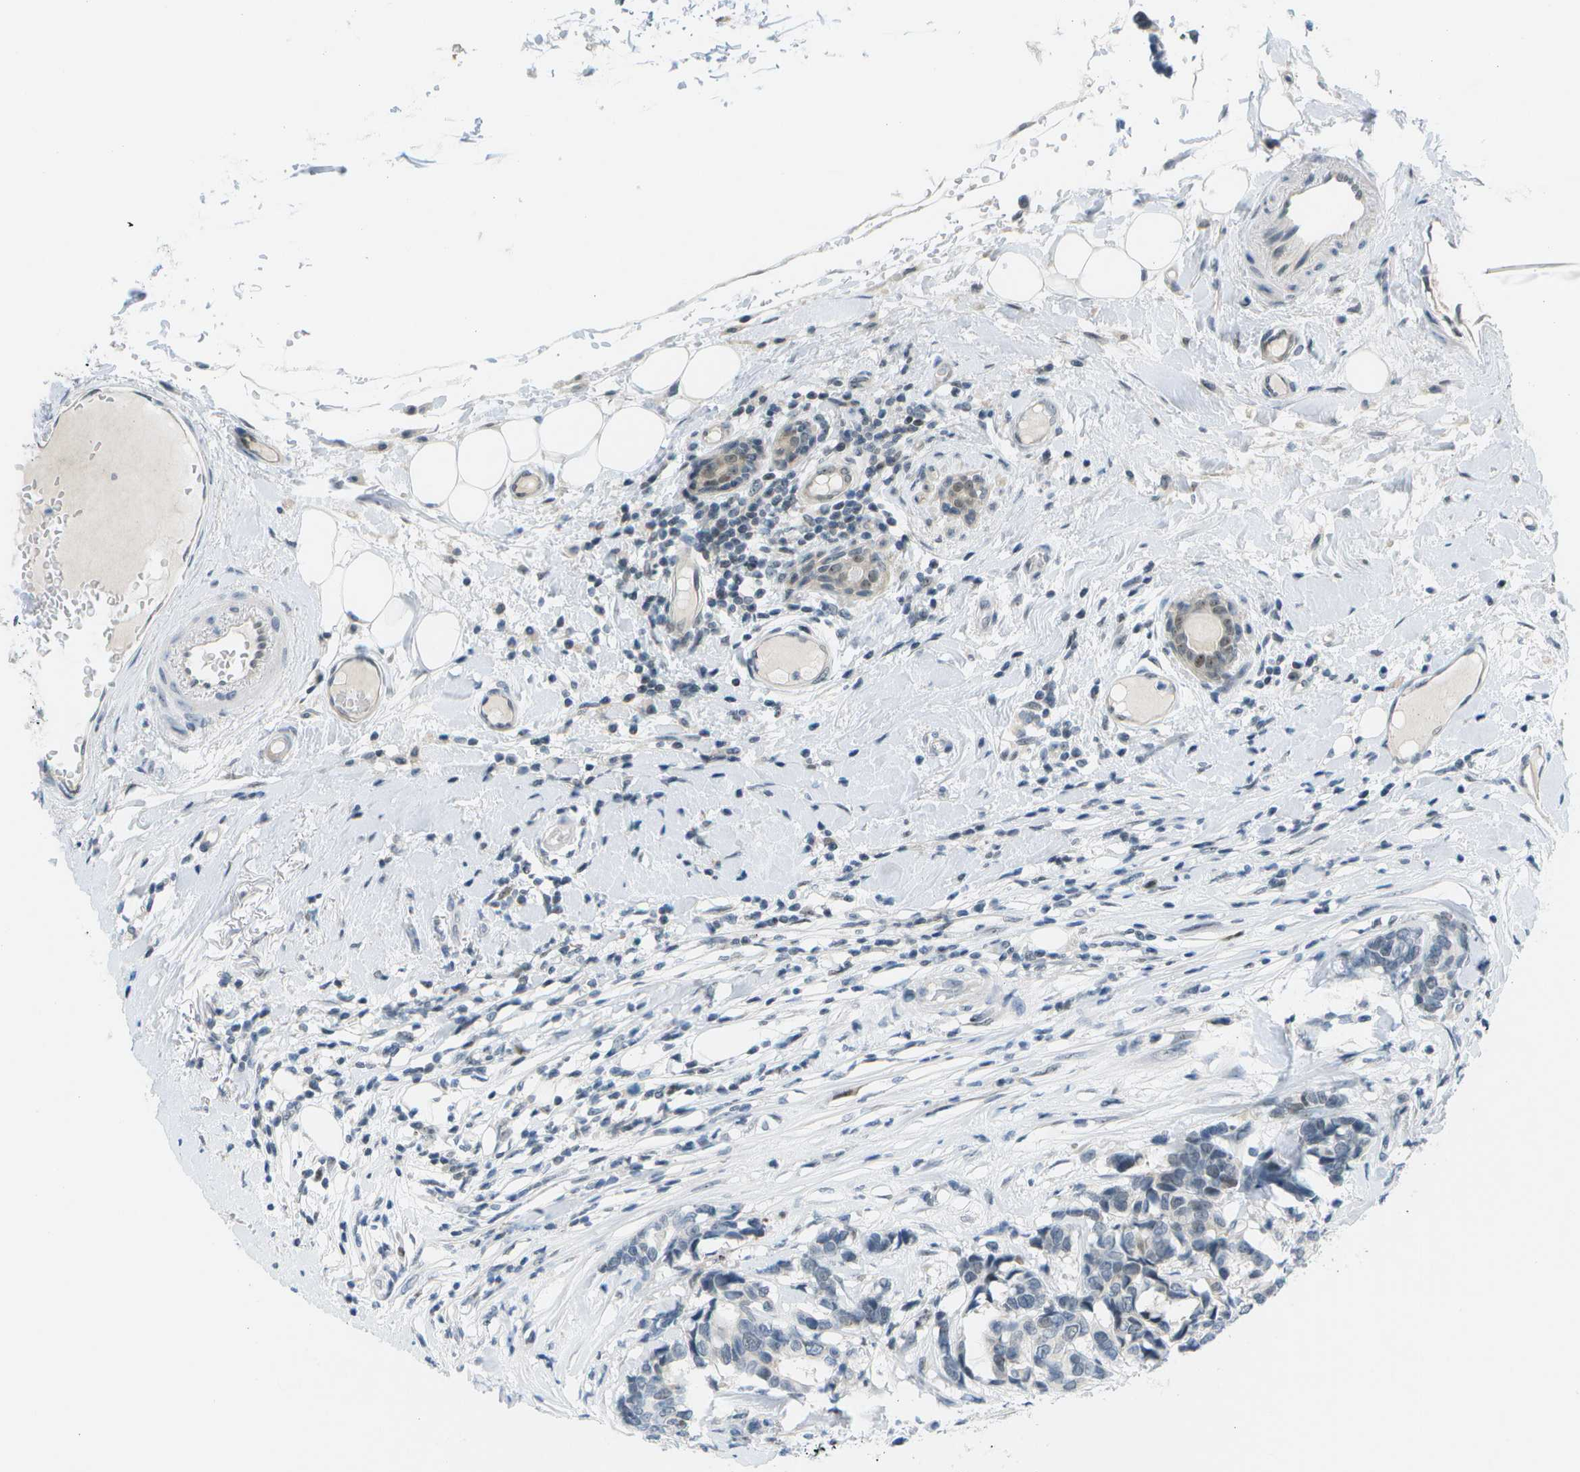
{"staining": {"intensity": "weak", "quantity": "<25%", "location": "nuclear"}, "tissue": "breast cancer", "cell_type": "Tumor cells", "image_type": "cancer", "snomed": [{"axis": "morphology", "description": "Duct carcinoma"}, {"axis": "topography", "description": "Breast"}], "caption": "Immunohistochemical staining of human breast cancer (infiltrating ductal carcinoma) demonstrates no significant positivity in tumor cells.", "gene": "PITHD1", "patient": {"sex": "female", "age": 87}}